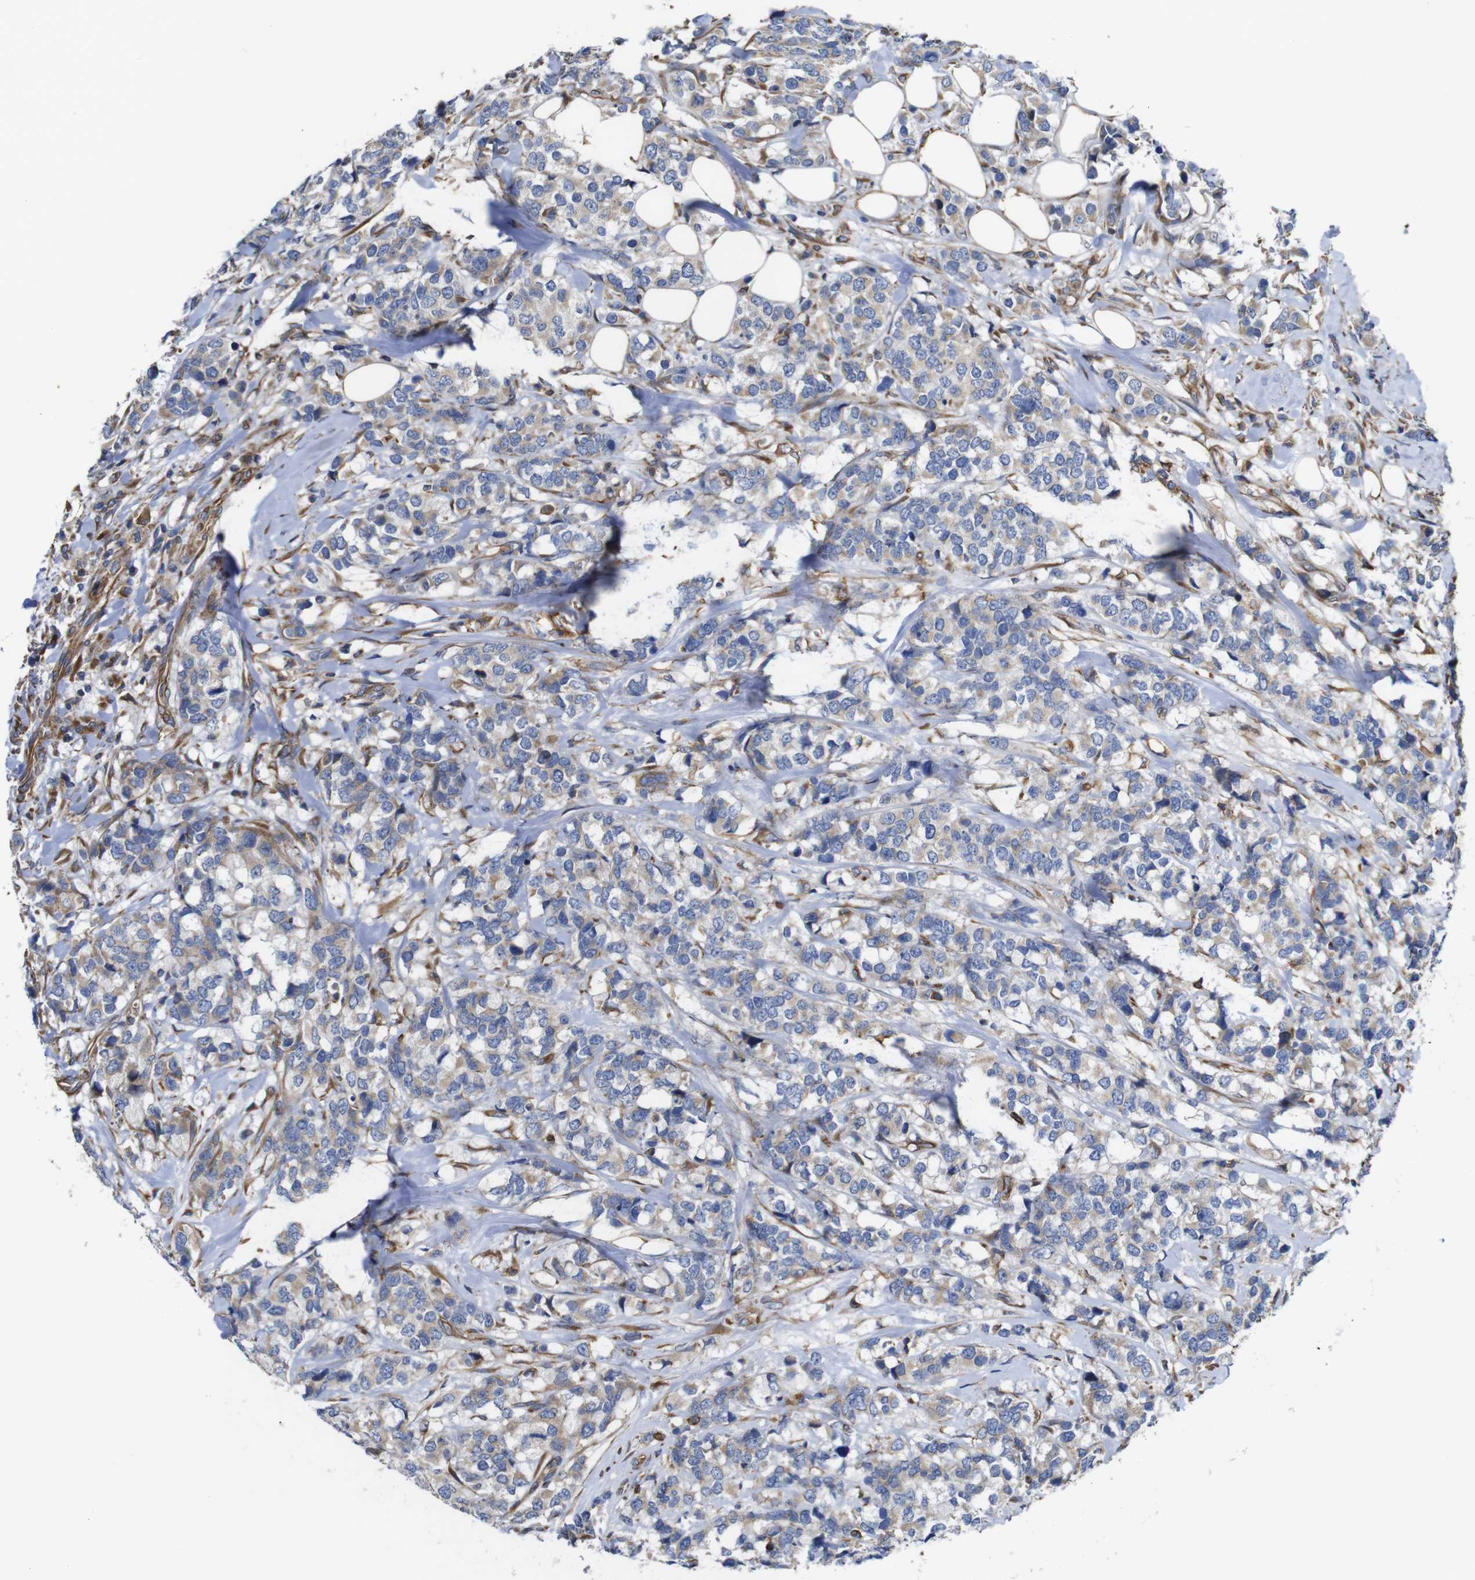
{"staining": {"intensity": "weak", "quantity": "<25%", "location": "cytoplasmic/membranous"}, "tissue": "breast cancer", "cell_type": "Tumor cells", "image_type": "cancer", "snomed": [{"axis": "morphology", "description": "Lobular carcinoma"}, {"axis": "topography", "description": "Breast"}], "caption": "Tumor cells are negative for brown protein staining in breast cancer. (DAB (3,3'-diaminobenzidine) IHC visualized using brightfield microscopy, high magnification).", "gene": "POMK", "patient": {"sex": "female", "age": 59}}